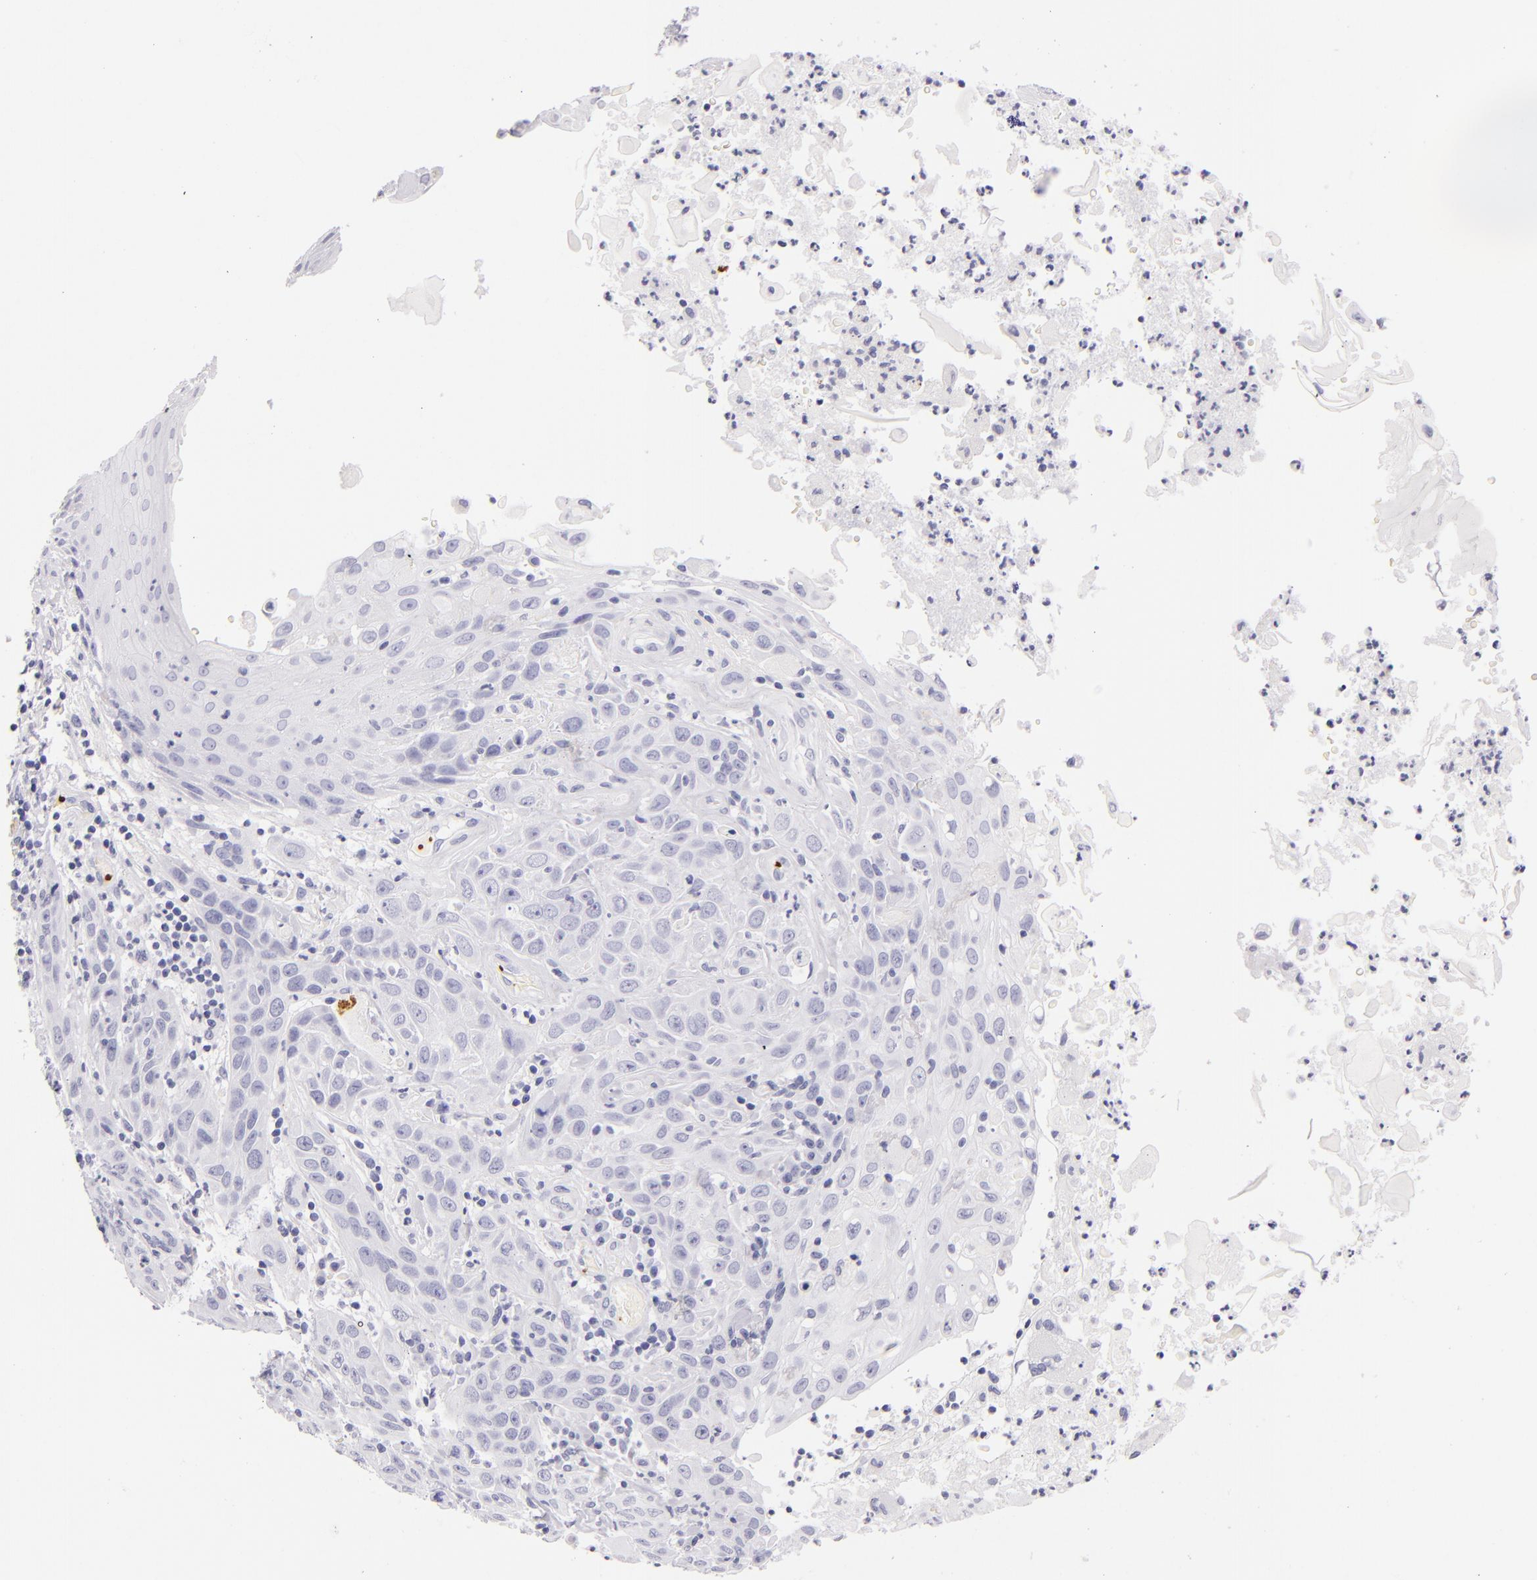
{"staining": {"intensity": "negative", "quantity": "none", "location": "none"}, "tissue": "skin cancer", "cell_type": "Tumor cells", "image_type": "cancer", "snomed": [{"axis": "morphology", "description": "Squamous cell carcinoma, NOS"}, {"axis": "topography", "description": "Skin"}], "caption": "Skin squamous cell carcinoma was stained to show a protein in brown. There is no significant expression in tumor cells.", "gene": "GP1BA", "patient": {"sex": "male", "age": 84}}